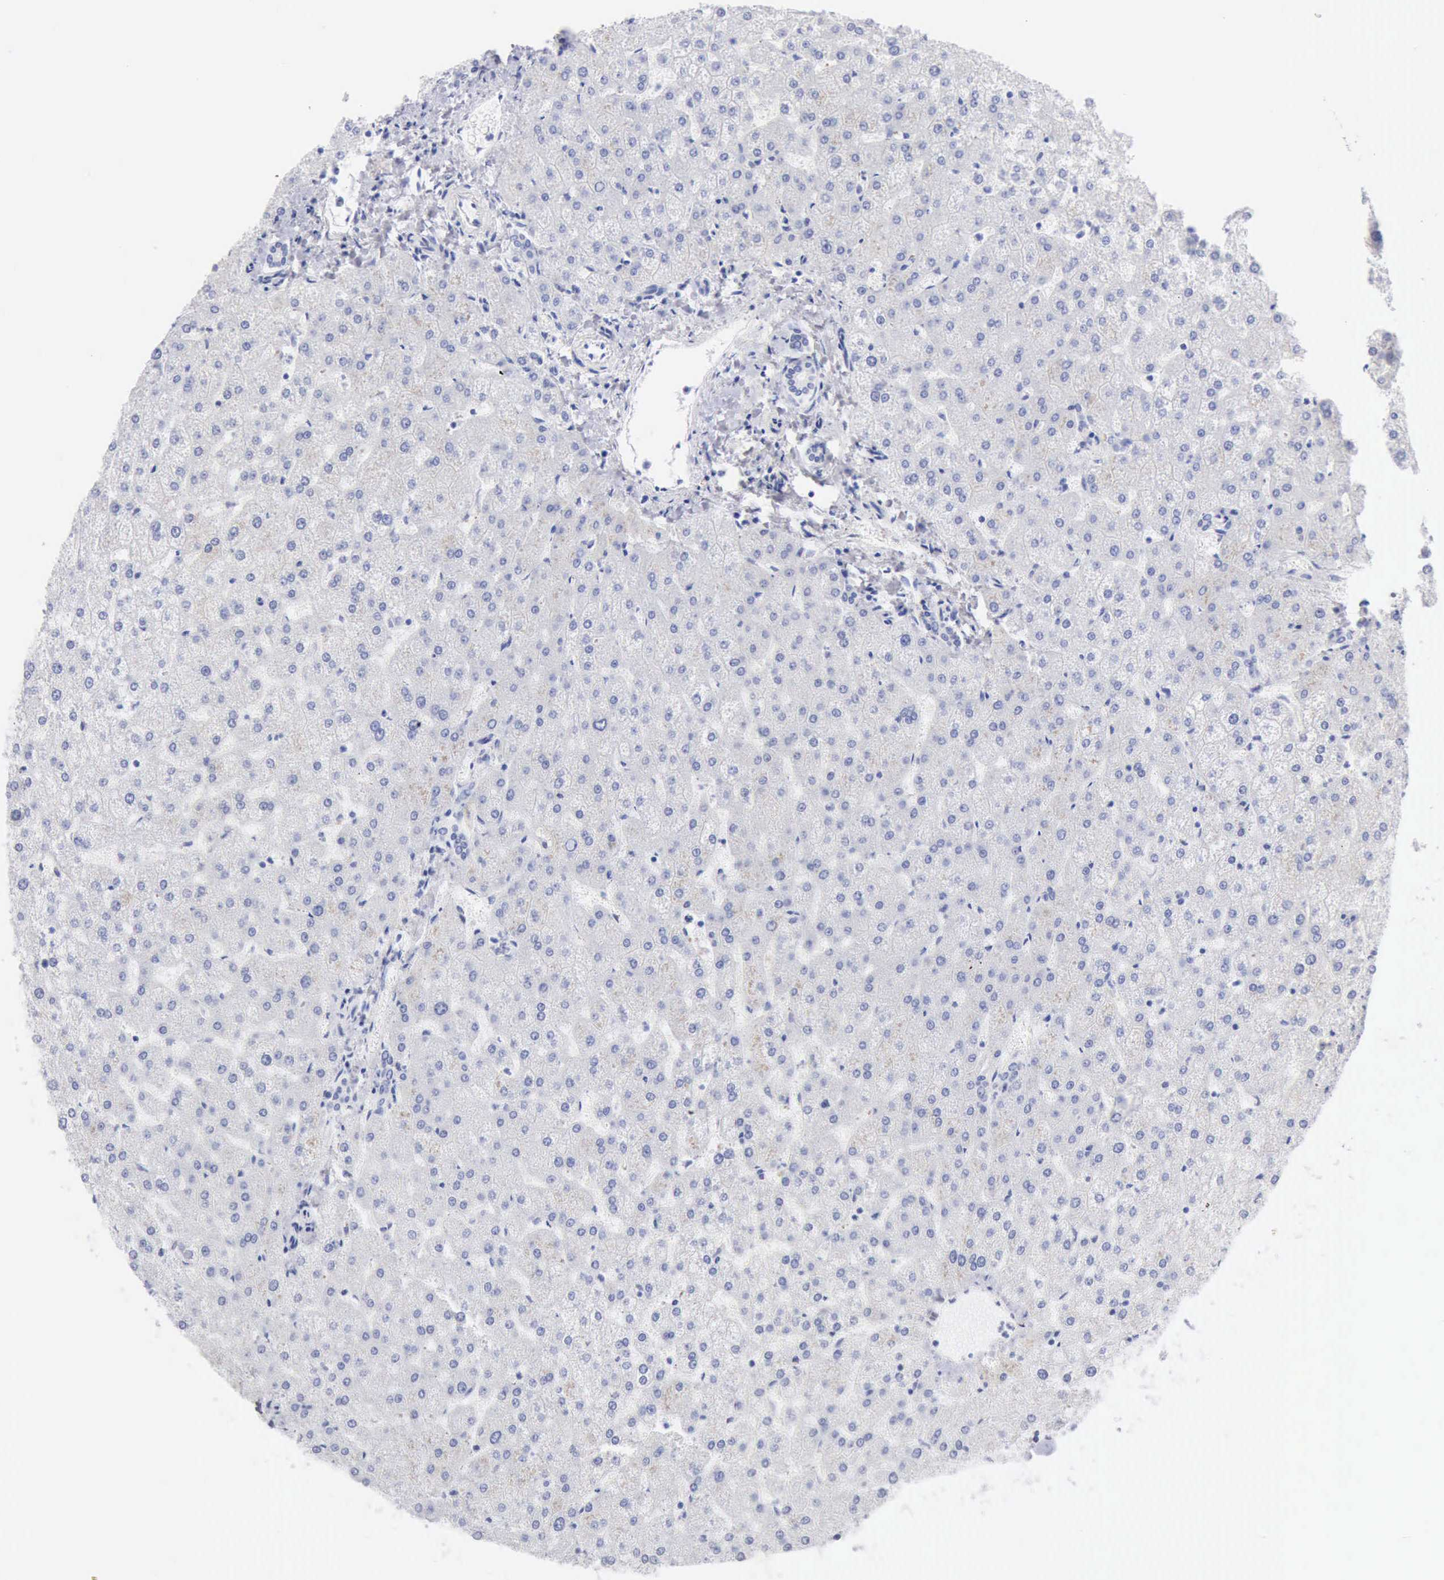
{"staining": {"intensity": "negative", "quantity": "none", "location": "none"}, "tissue": "liver", "cell_type": "Cholangiocytes", "image_type": "normal", "snomed": [{"axis": "morphology", "description": "Normal tissue, NOS"}, {"axis": "topography", "description": "Liver"}], "caption": "Liver was stained to show a protein in brown. There is no significant staining in cholangiocytes. (DAB (3,3'-diaminobenzidine) immunohistochemistry (IHC) with hematoxylin counter stain).", "gene": "ANGEL1", "patient": {"sex": "female", "age": 32}}